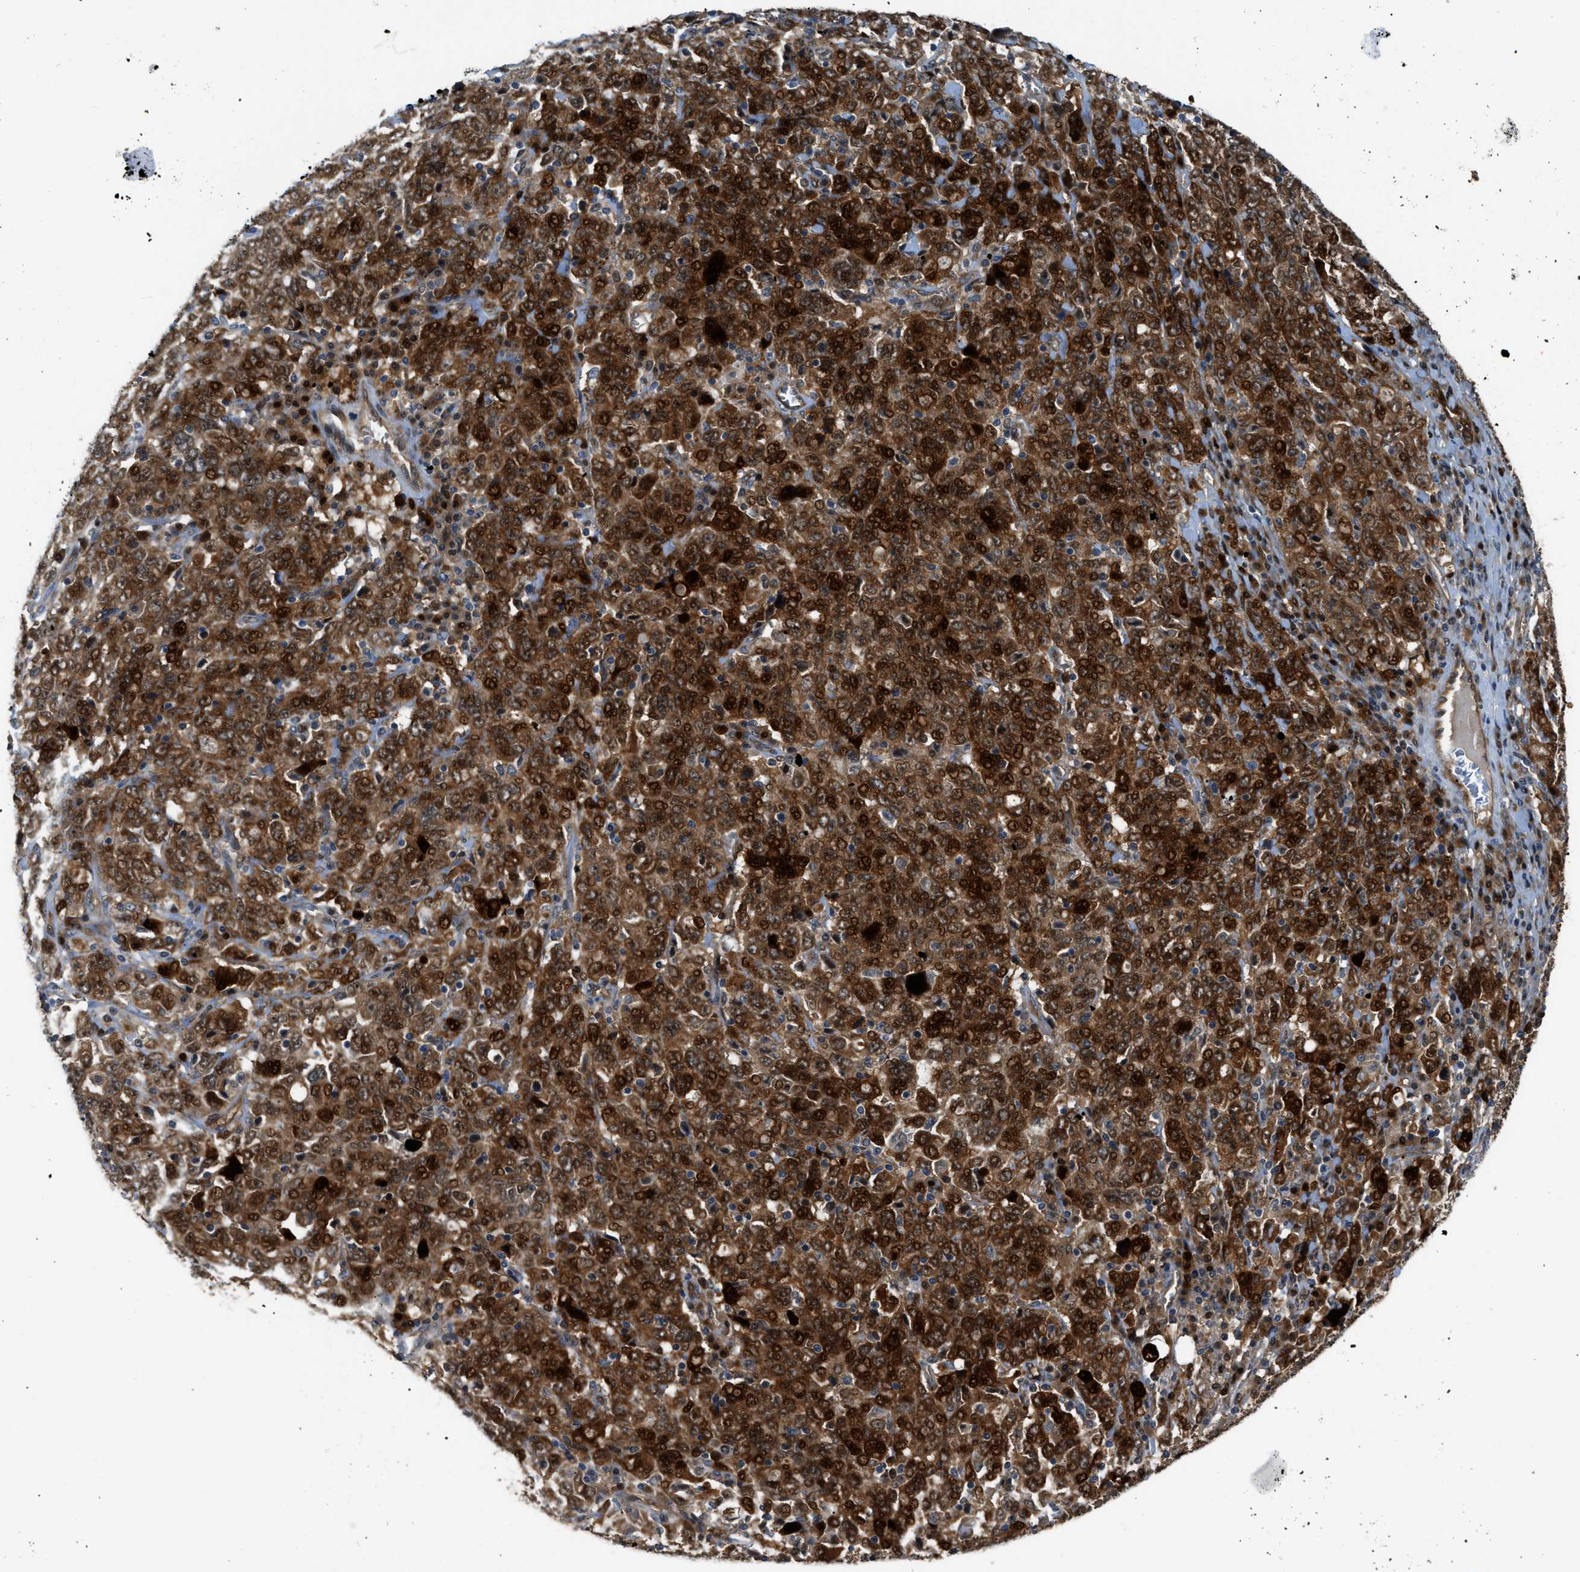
{"staining": {"intensity": "strong", "quantity": ">75%", "location": "cytoplasmic/membranous,nuclear"}, "tissue": "ovarian cancer", "cell_type": "Tumor cells", "image_type": "cancer", "snomed": [{"axis": "morphology", "description": "Carcinoma, endometroid"}, {"axis": "topography", "description": "Ovary"}], "caption": "The photomicrograph shows a brown stain indicating the presence of a protein in the cytoplasmic/membranous and nuclear of tumor cells in ovarian endometroid carcinoma.", "gene": "TRAK2", "patient": {"sex": "female", "age": 62}}